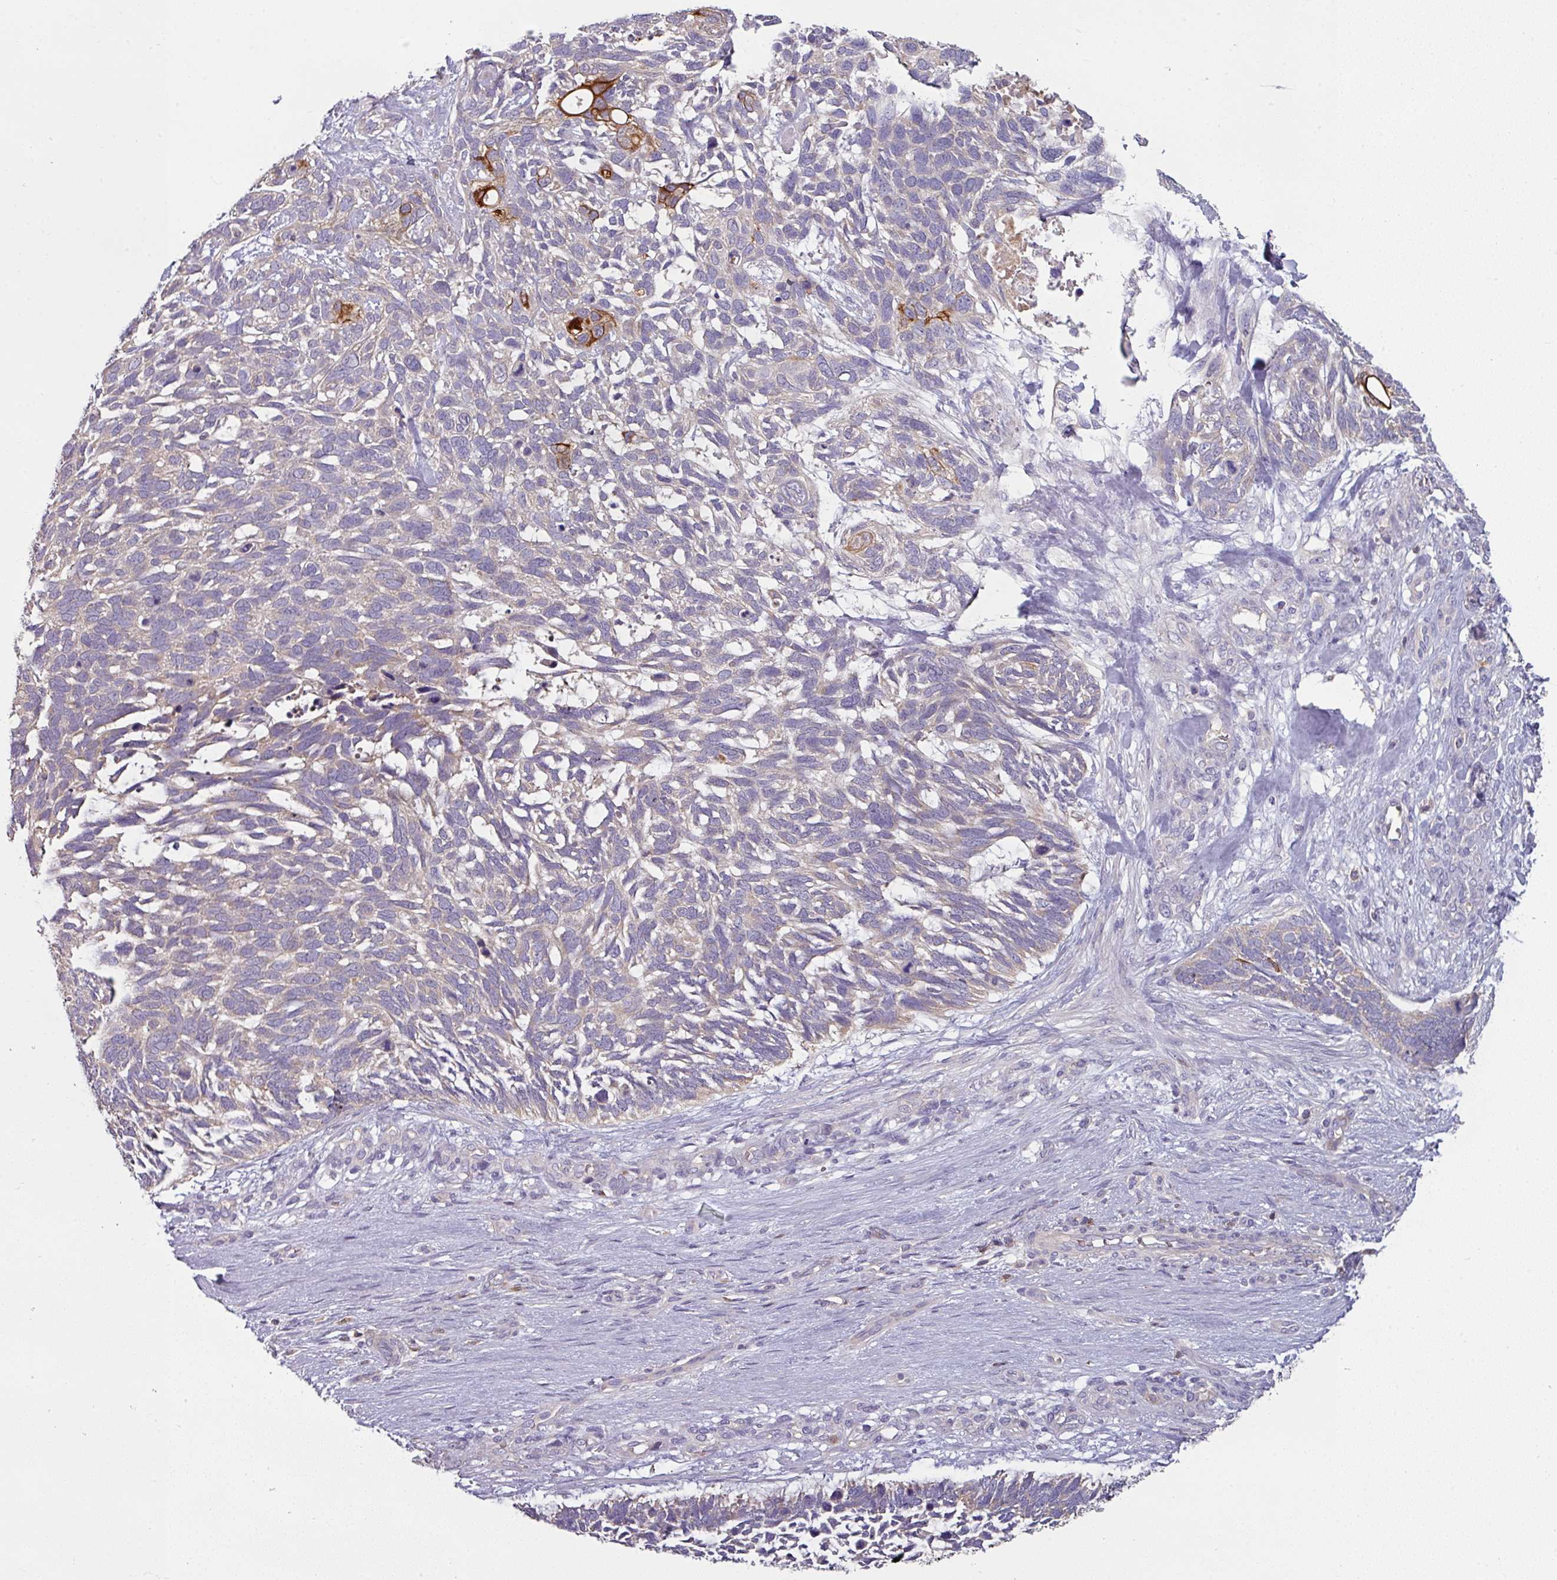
{"staining": {"intensity": "strong", "quantity": "<25%", "location": "cytoplasmic/membranous"}, "tissue": "skin cancer", "cell_type": "Tumor cells", "image_type": "cancer", "snomed": [{"axis": "morphology", "description": "Basal cell carcinoma"}, {"axis": "topography", "description": "Skin"}], "caption": "The immunohistochemical stain labels strong cytoplasmic/membranous staining in tumor cells of skin cancer (basal cell carcinoma) tissue.", "gene": "CD3G", "patient": {"sex": "male", "age": 88}}